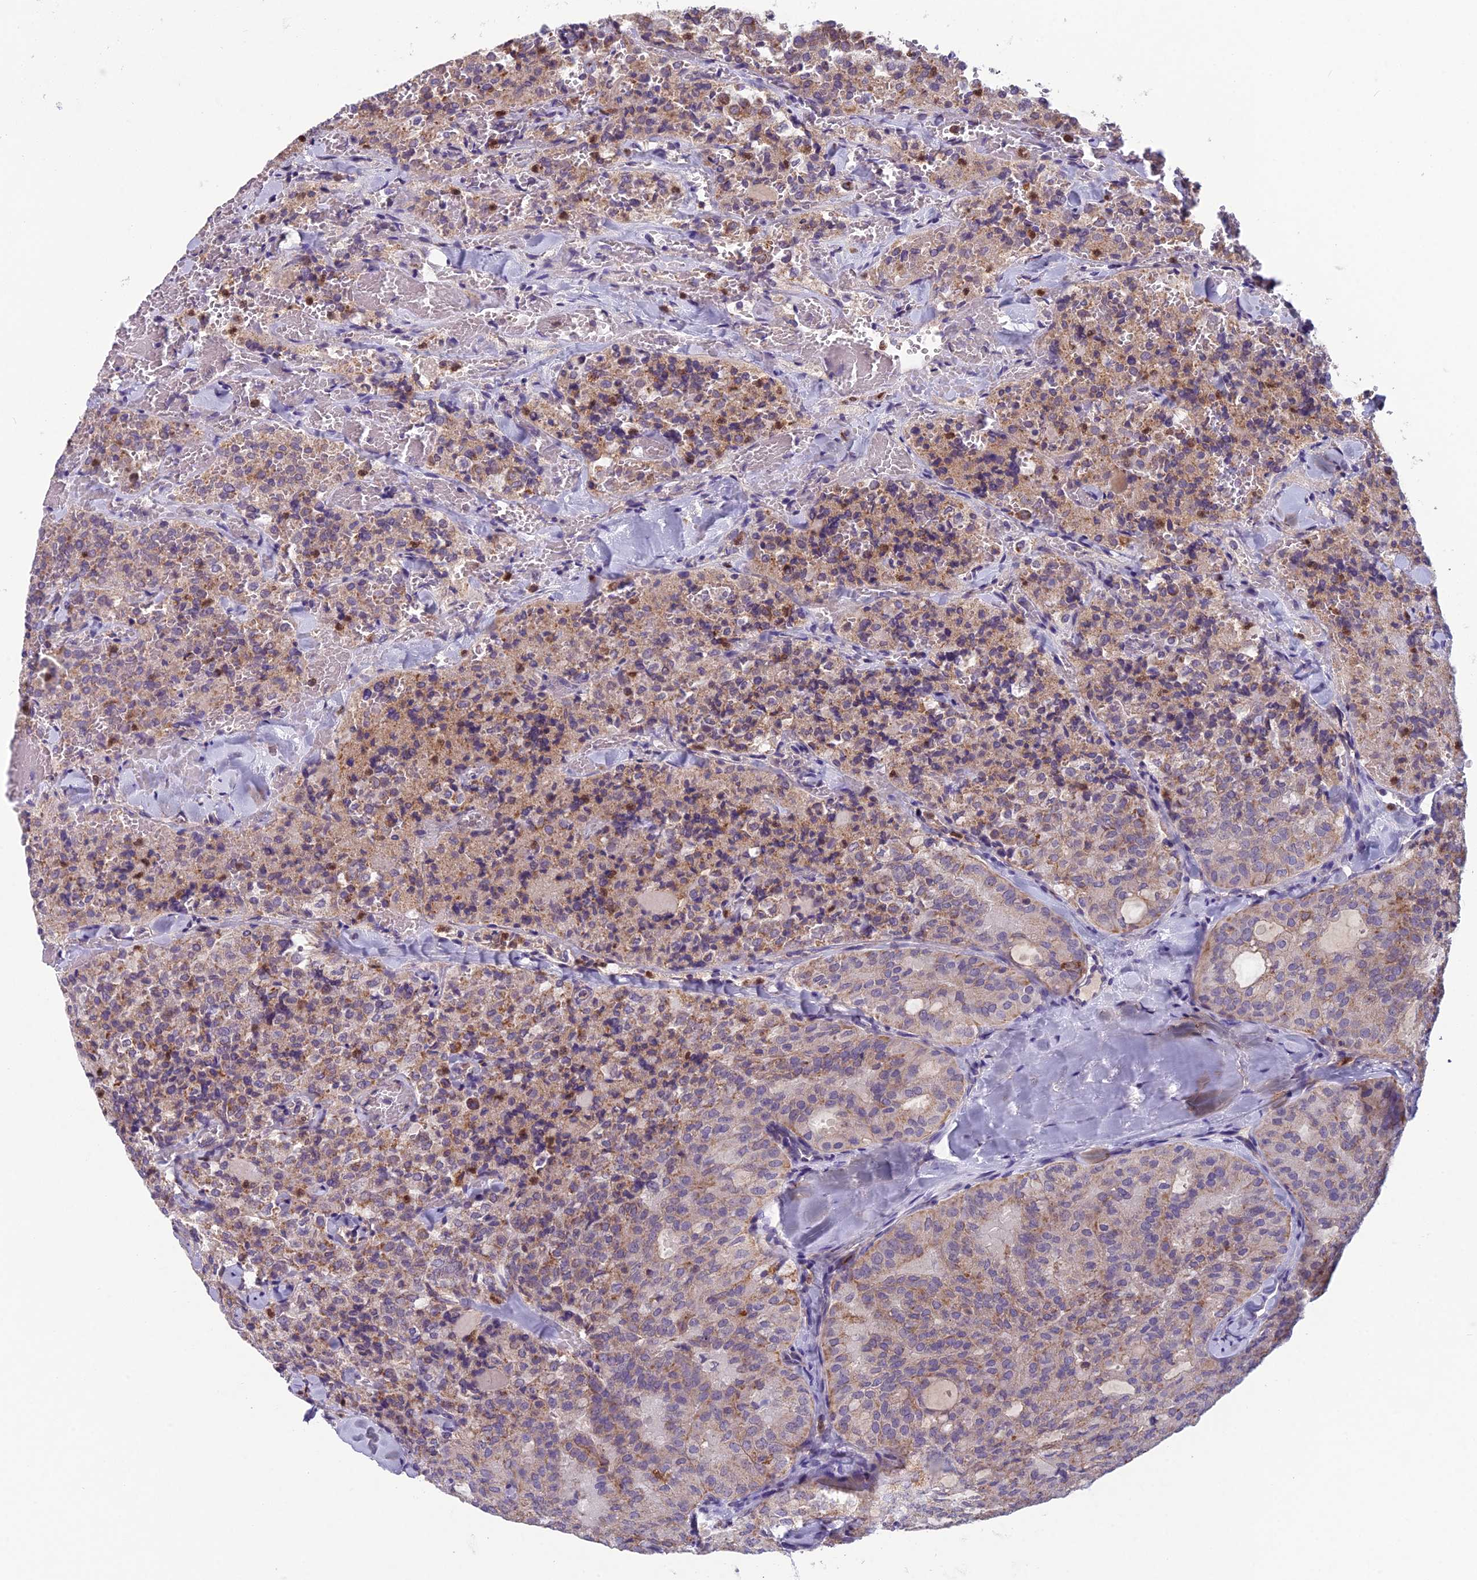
{"staining": {"intensity": "weak", "quantity": "25%-75%", "location": "cytoplasmic/membranous"}, "tissue": "thyroid cancer", "cell_type": "Tumor cells", "image_type": "cancer", "snomed": [{"axis": "morphology", "description": "Follicular adenoma carcinoma, NOS"}, {"axis": "topography", "description": "Thyroid gland"}], "caption": "Brown immunohistochemical staining in thyroid cancer displays weak cytoplasmic/membranous positivity in about 25%-75% of tumor cells.", "gene": "ENSG00000188897", "patient": {"sex": "male", "age": 75}}